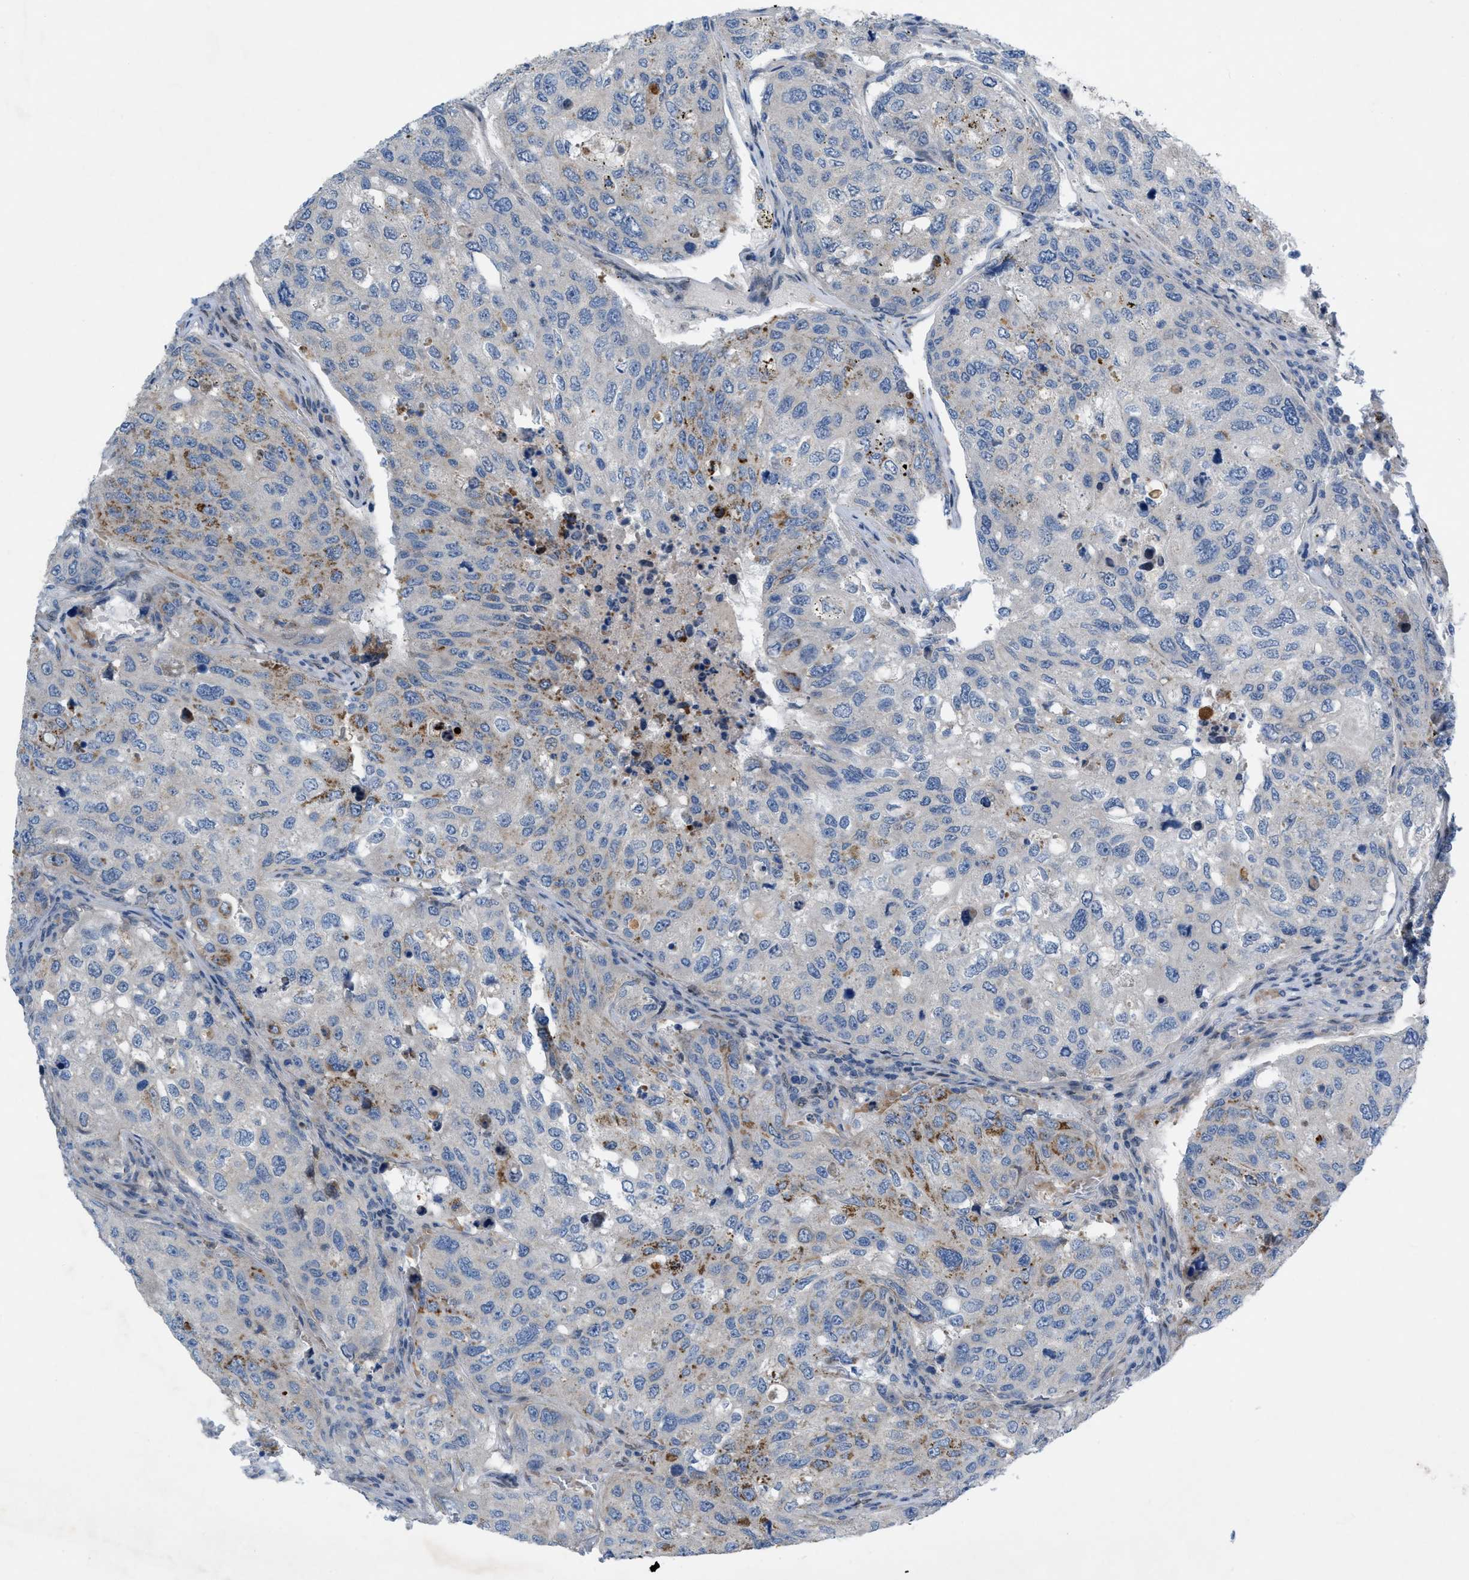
{"staining": {"intensity": "moderate", "quantity": "<25%", "location": "cytoplasmic/membranous"}, "tissue": "urothelial cancer", "cell_type": "Tumor cells", "image_type": "cancer", "snomed": [{"axis": "morphology", "description": "Urothelial carcinoma, High grade"}, {"axis": "topography", "description": "Lymph node"}, {"axis": "topography", "description": "Urinary bladder"}], "caption": "Urothelial cancer was stained to show a protein in brown. There is low levels of moderate cytoplasmic/membranous staining in approximately <25% of tumor cells.", "gene": "NDEL1", "patient": {"sex": "male", "age": 51}}